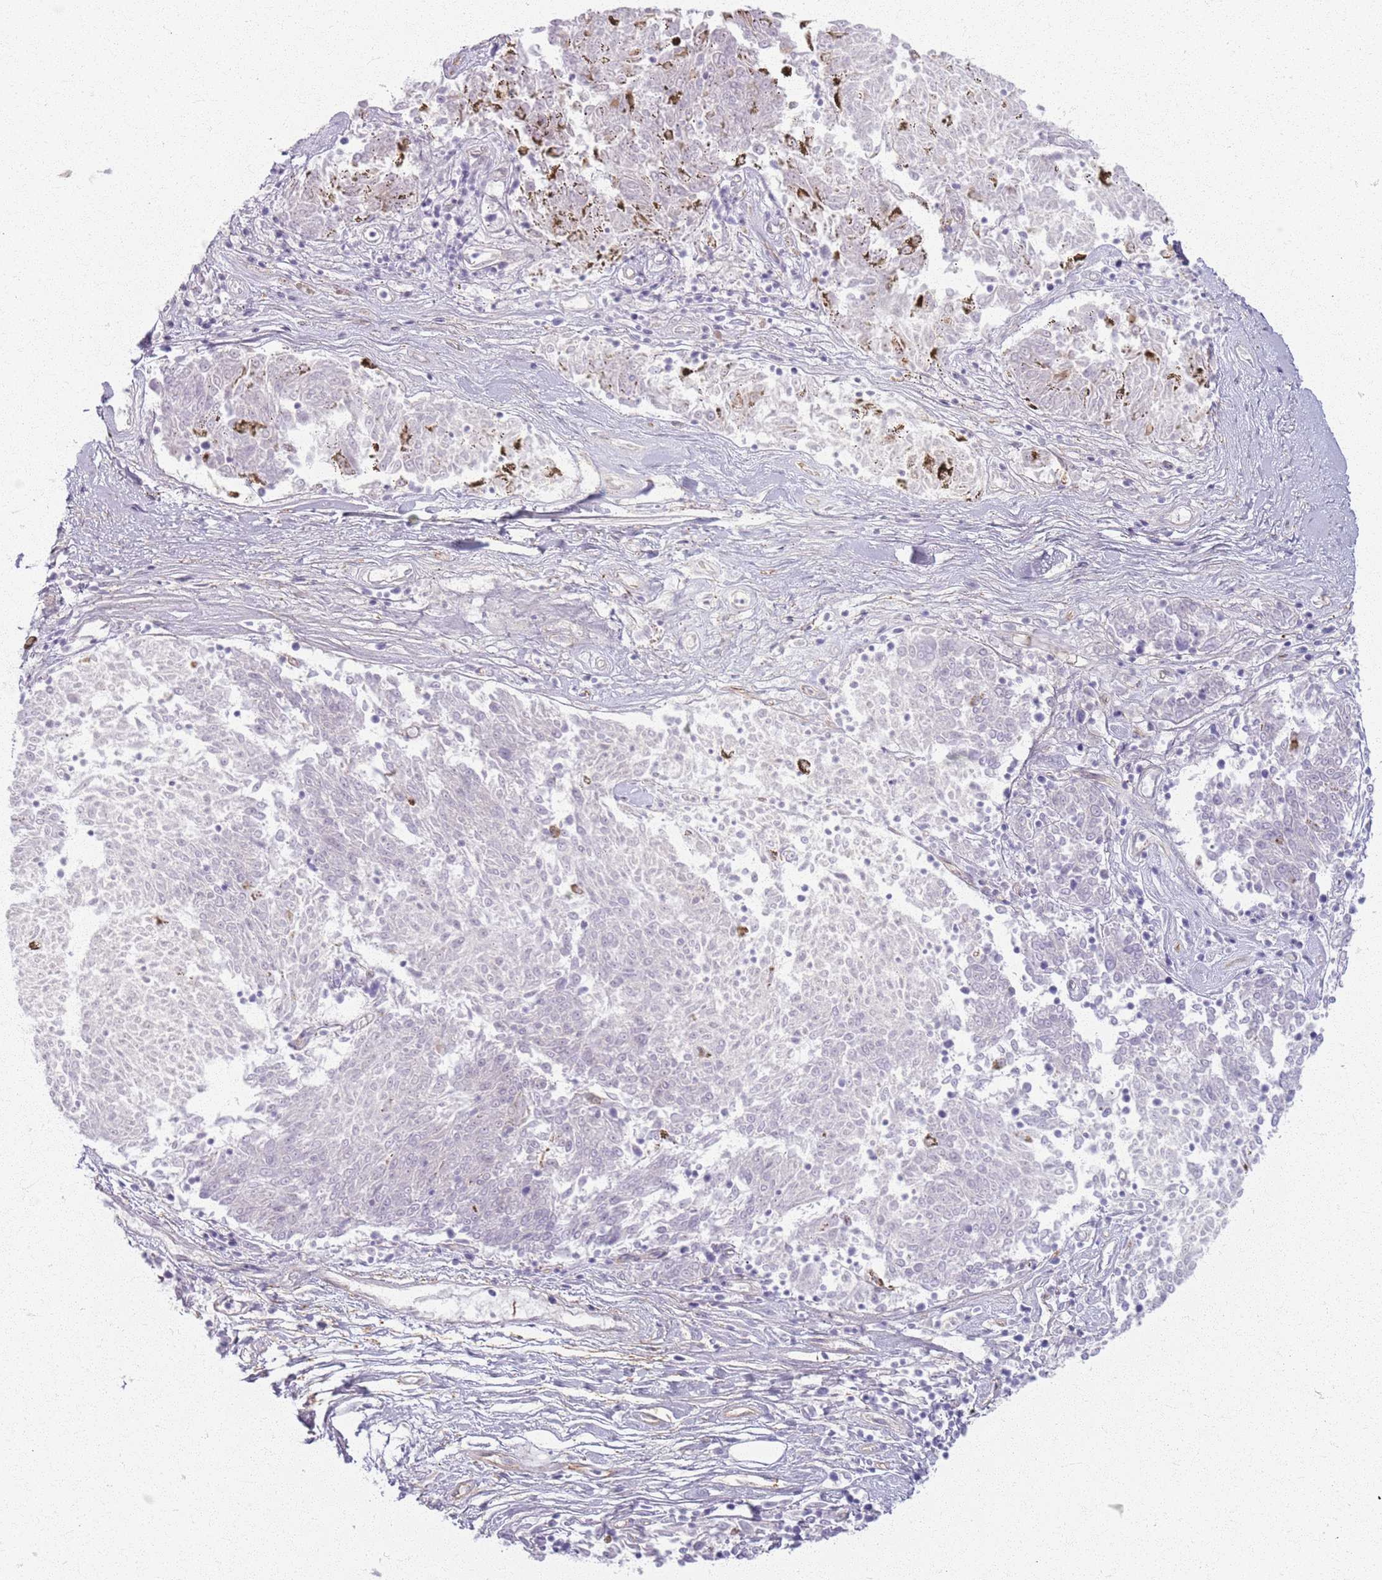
{"staining": {"intensity": "negative", "quantity": "none", "location": "none"}, "tissue": "melanoma", "cell_type": "Tumor cells", "image_type": "cancer", "snomed": [{"axis": "morphology", "description": "Malignant melanoma, NOS"}, {"axis": "topography", "description": "Skin"}], "caption": "Malignant melanoma stained for a protein using immunohistochemistry demonstrates no positivity tumor cells.", "gene": "KCNA5", "patient": {"sex": "female", "age": 72}}